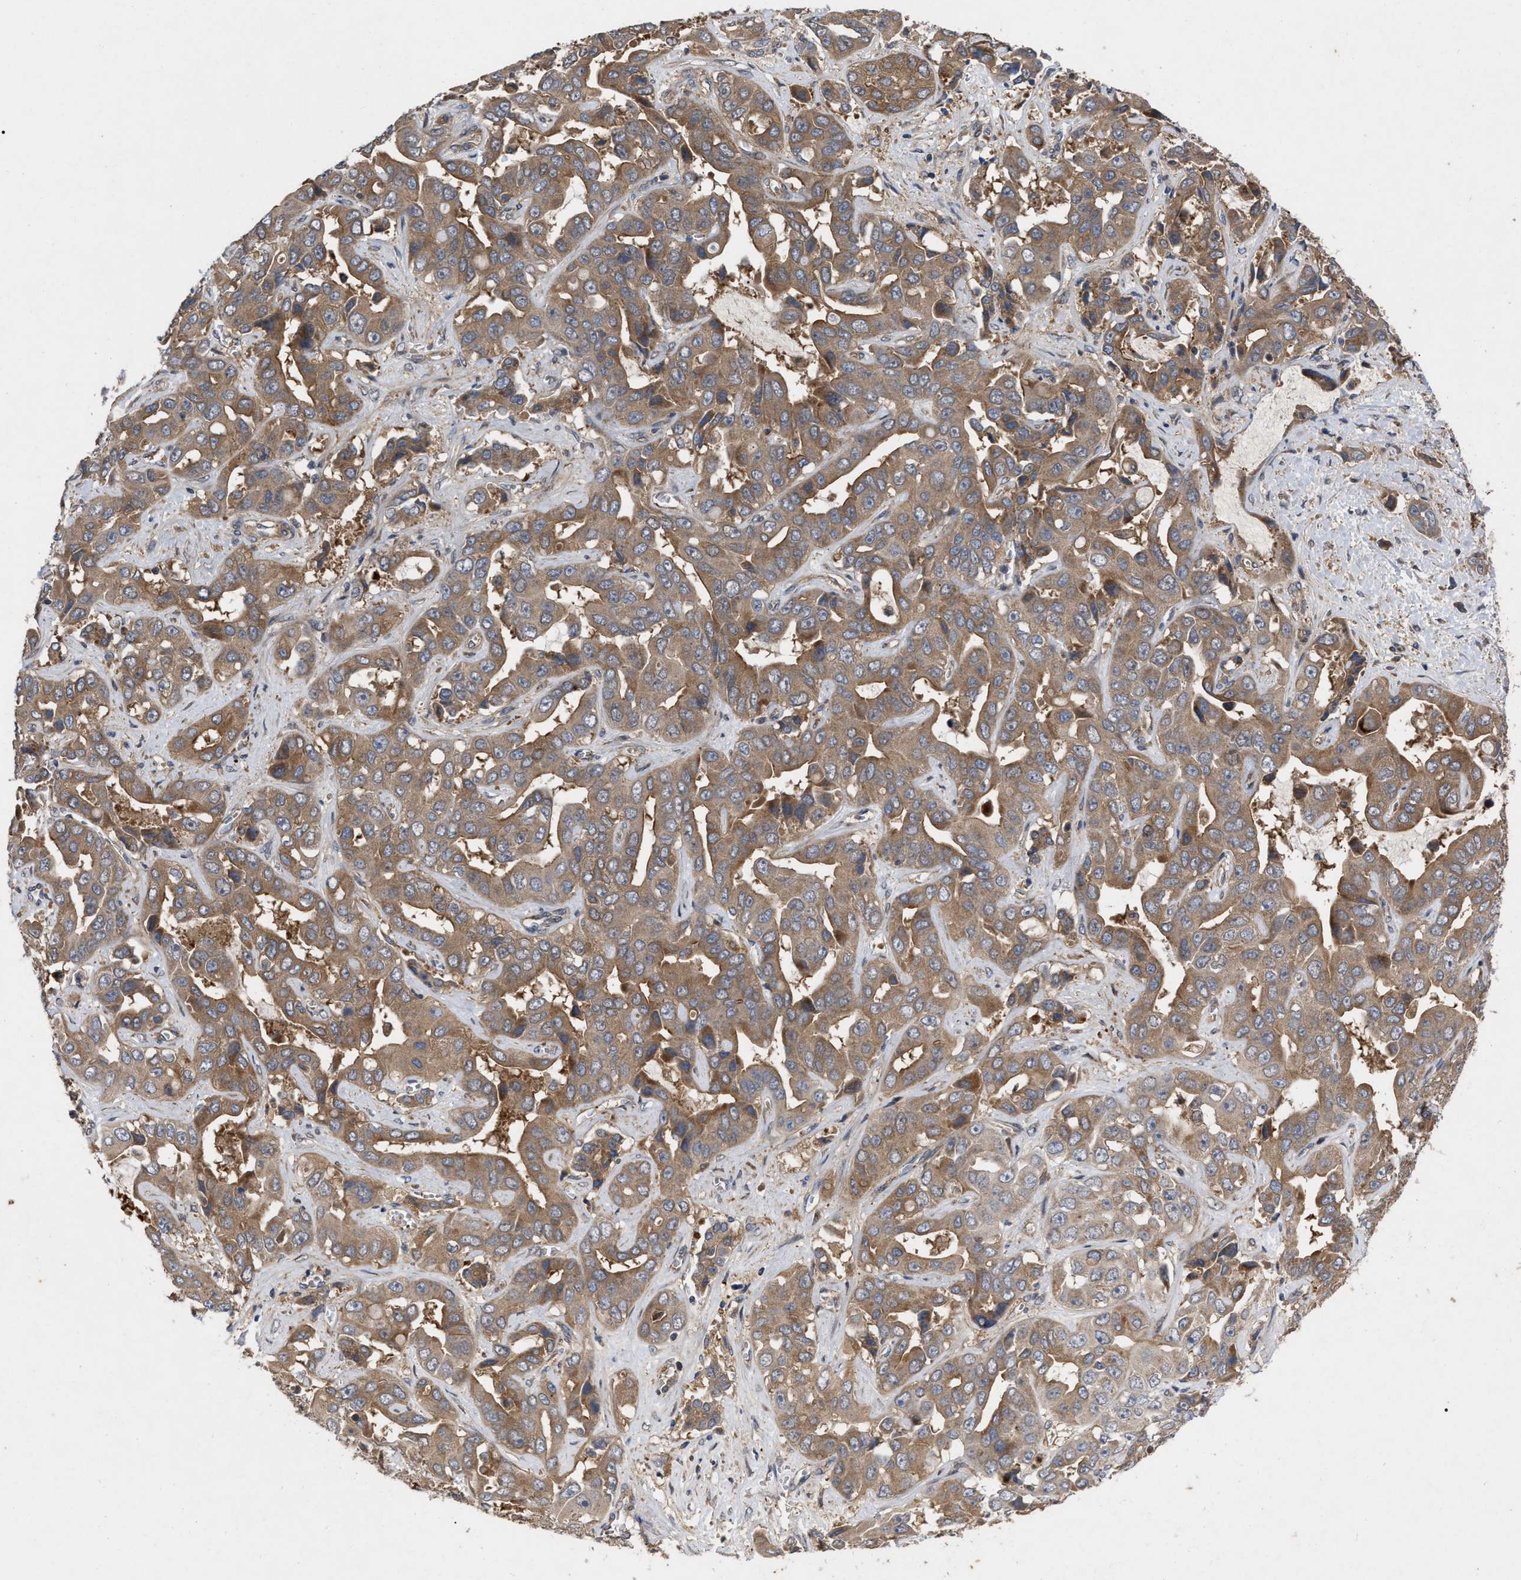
{"staining": {"intensity": "moderate", "quantity": ">75%", "location": "cytoplasmic/membranous"}, "tissue": "liver cancer", "cell_type": "Tumor cells", "image_type": "cancer", "snomed": [{"axis": "morphology", "description": "Cholangiocarcinoma"}, {"axis": "topography", "description": "Liver"}], "caption": "Protein expression analysis of human cholangiocarcinoma (liver) reveals moderate cytoplasmic/membranous staining in about >75% of tumor cells.", "gene": "CDKN2C", "patient": {"sex": "female", "age": 52}}